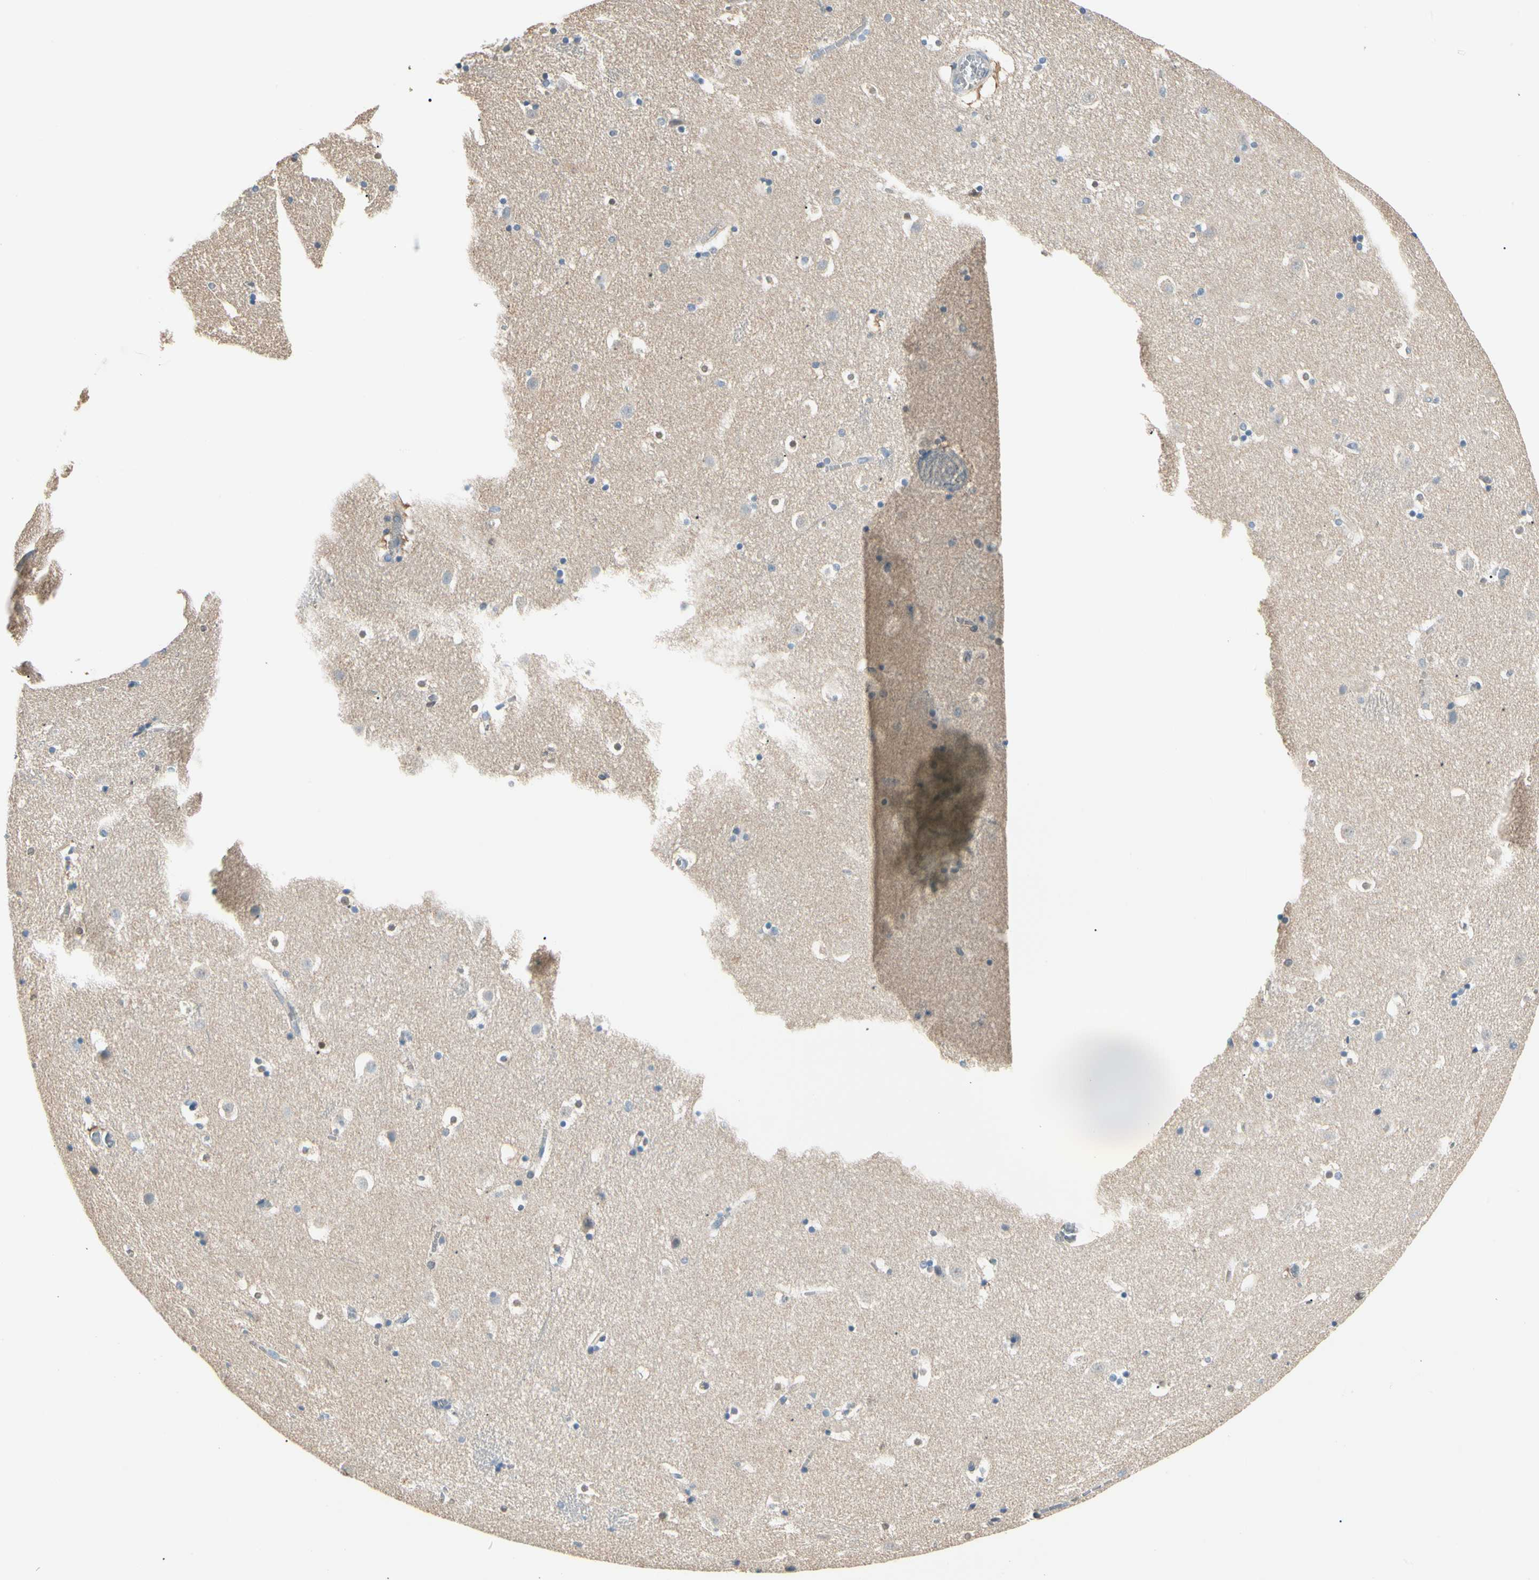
{"staining": {"intensity": "negative", "quantity": "none", "location": "none"}, "tissue": "caudate", "cell_type": "Glial cells", "image_type": "normal", "snomed": [{"axis": "morphology", "description": "Normal tissue, NOS"}, {"axis": "topography", "description": "Lateral ventricle wall"}], "caption": "Immunohistochemistry of unremarkable caudate exhibits no positivity in glial cells.", "gene": "DUSP12", "patient": {"sex": "male", "age": 45}}